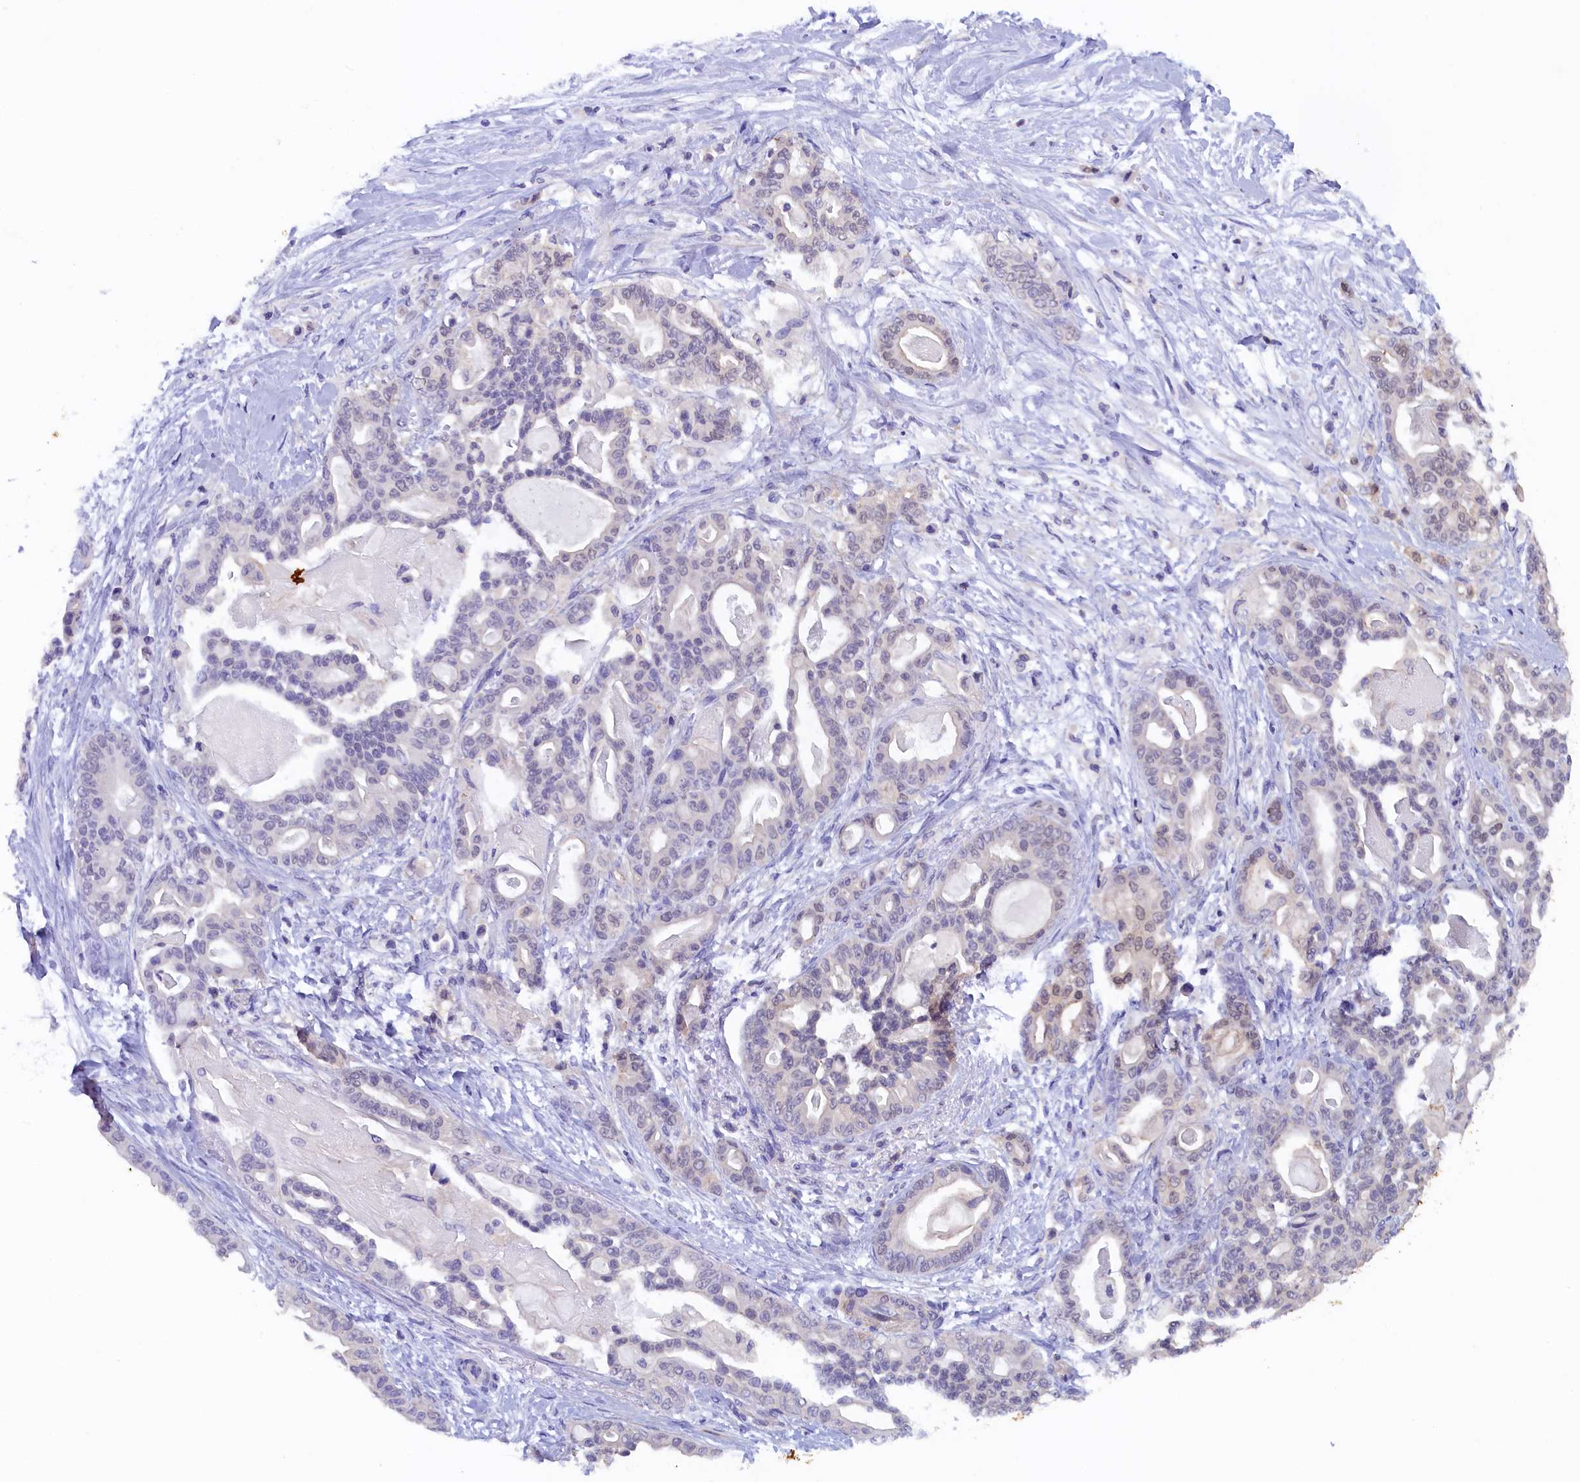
{"staining": {"intensity": "weak", "quantity": "25%-75%", "location": "cytoplasmic/membranous,nuclear"}, "tissue": "pancreatic cancer", "cell_type": "Tumor cells", "image_type": "cancer", "snomed": [{"axis": "morphology", "description": "Adenocarcinoma, NOS"}, {"axis": "topography", "description": "Pancreas"}], "caption": "Immunohistochemical staining of human pancreatic cancer (adenocarcinoma) demonstrates low levels of weak cytoplasmic/membranous and nuclear staining in approximately 25%-75% of tumor cells.", "gene": "JPT2", "patient": {"sex": "male", "age": 63}}